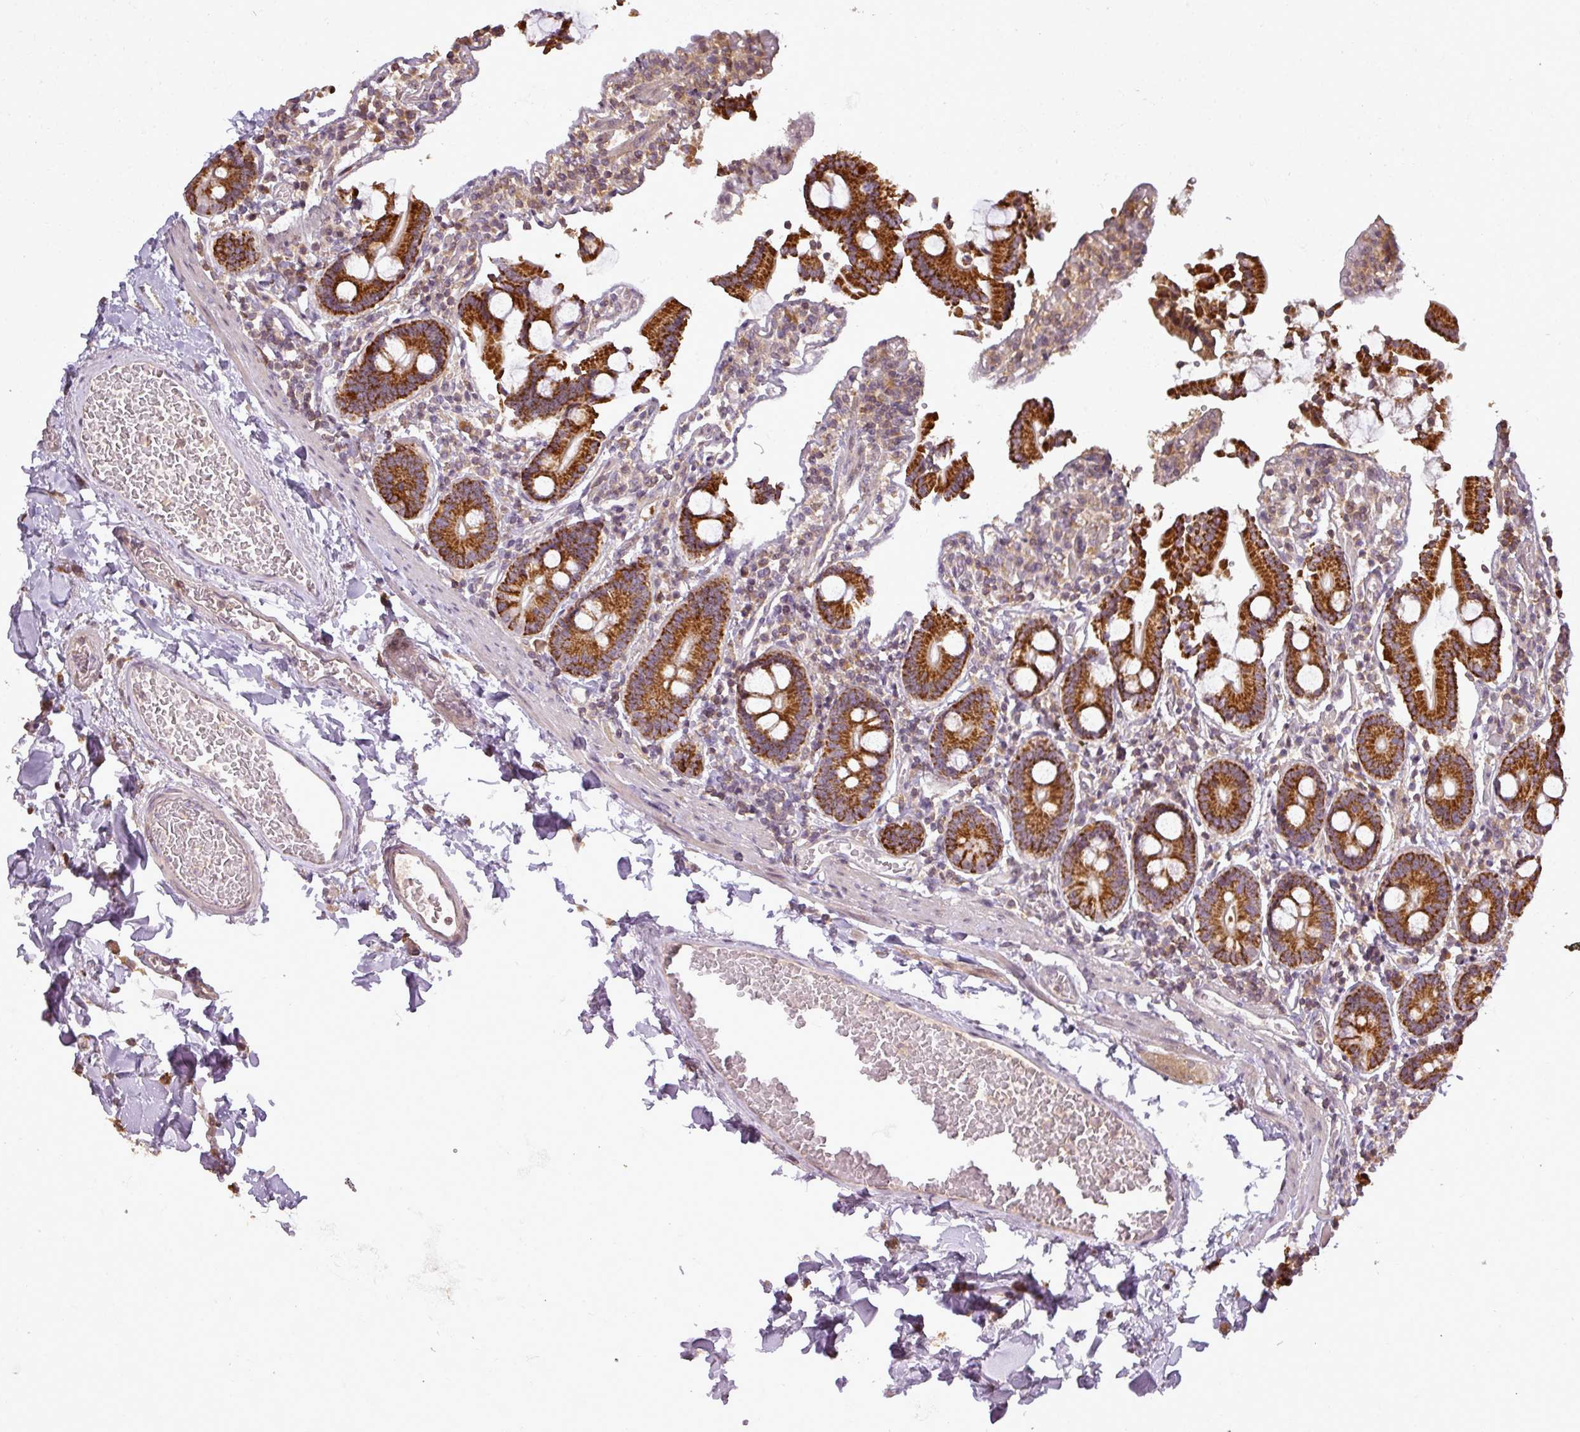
{"staining": {"intensity": "strong", "quantity": ">75%", "location": "cytoplasmic/membranous"}, "tissue": "duodenum", "cell_type": "Glandular cells", "image_type": "normal", "snomed": [{"axis": "morphology", "description": "Normal tissue, NOS"}, {"axis": "topography", "description": "Duodenum"}], "caption": "A brown stain labels strong cytoplasmic/membranous staining of a protein in glandular cells of benign human duodenum.", "gene": "FAIM", "patient": {"sex": "male", "age": 55}}